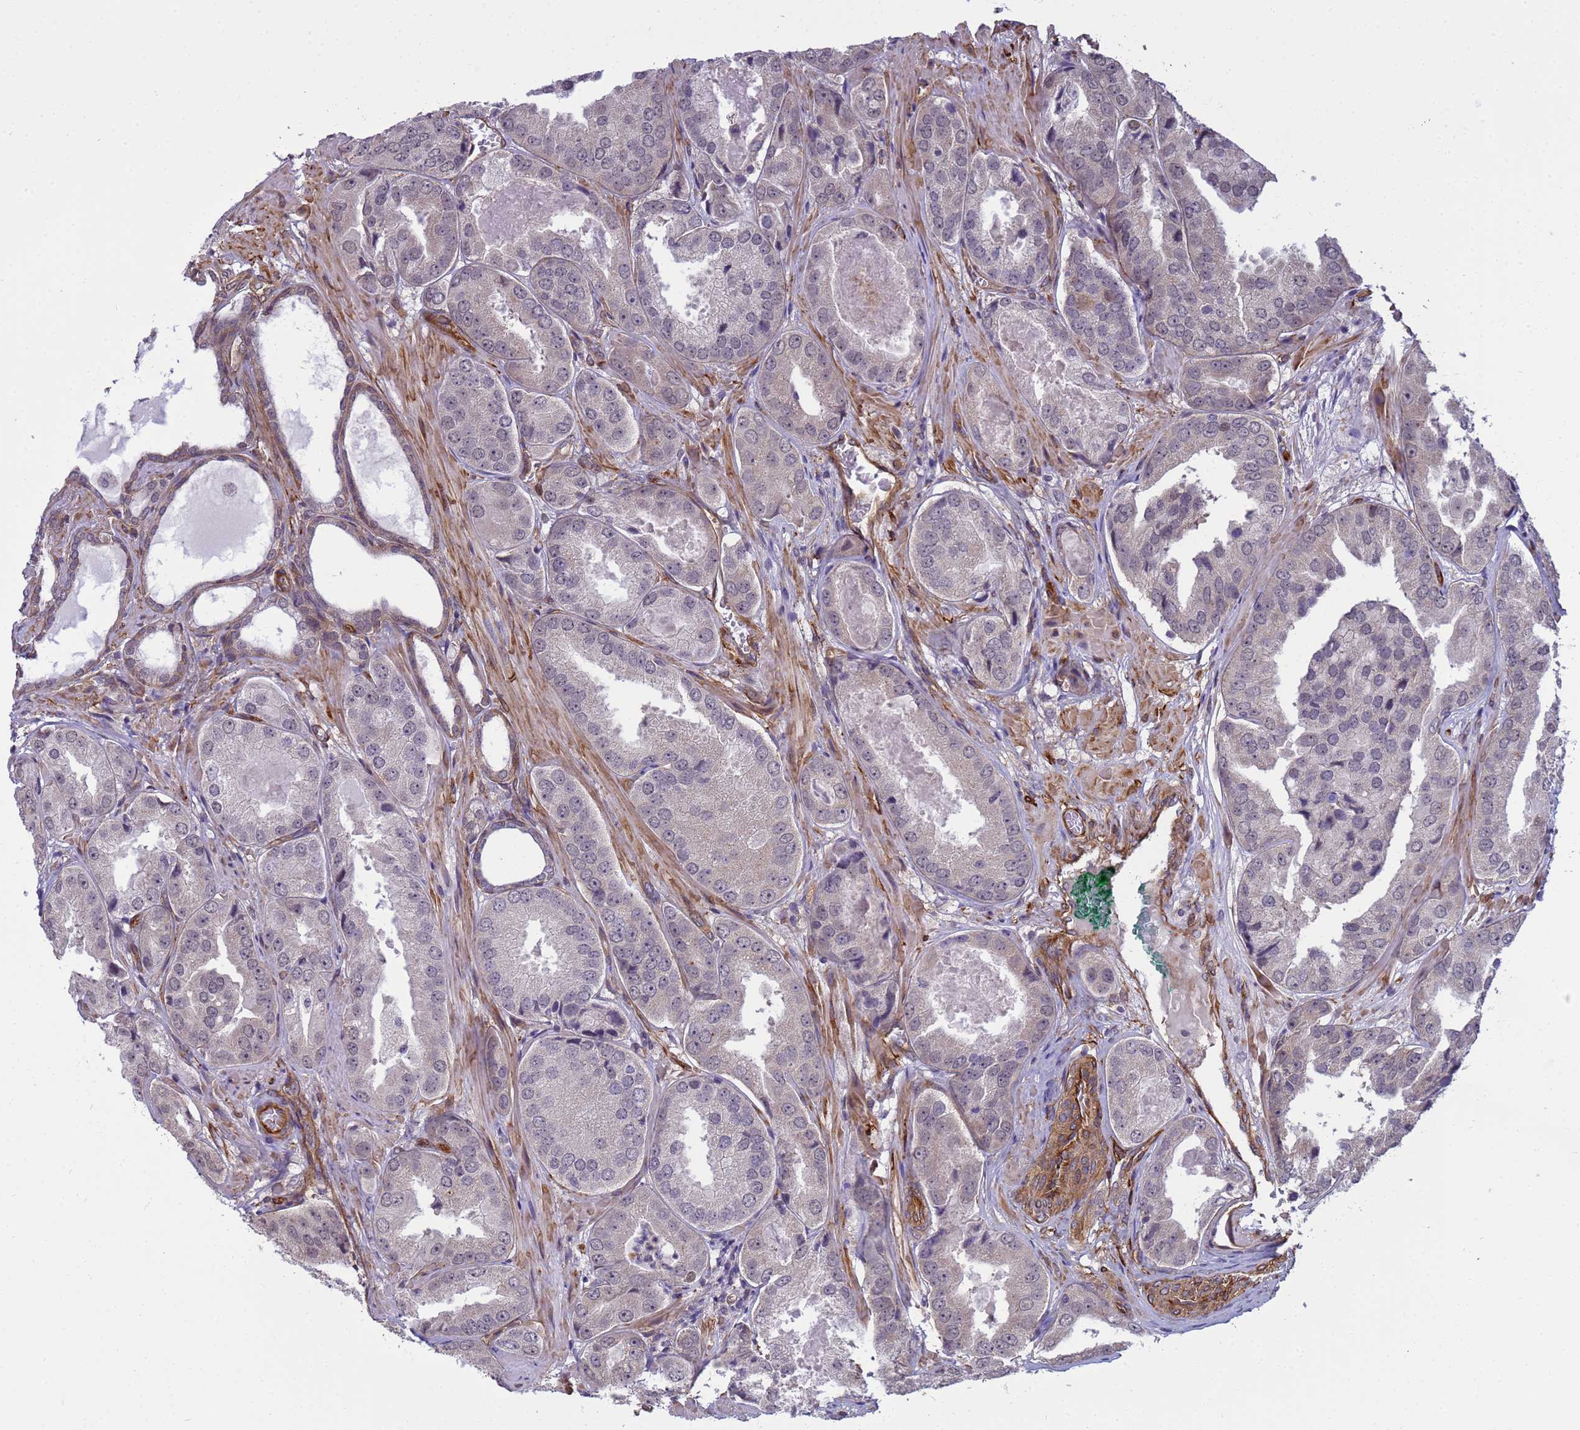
{"staining": {"intensity": "negative", "quantity": "none", "location": "none"}, "tissue": "prostate cancer", "cell_type": "Tumor cells", "image_type": "cancer", "snomed": [{"axis": "morphology", "description": "Adenocarcinoma, High grade"}, {"axis": "topography", "description": "Prostate"}], "caption": "The micrograph demonstrates no significant expression in tumor cells of prostate cancer. Brightfield microscopy of immunohistochemistry stained with DAB (brown) and hematoxylin (blue), captured at high magnification.", "gene": "ITGB4", "patient": {"sex": "male", "age": 63}}